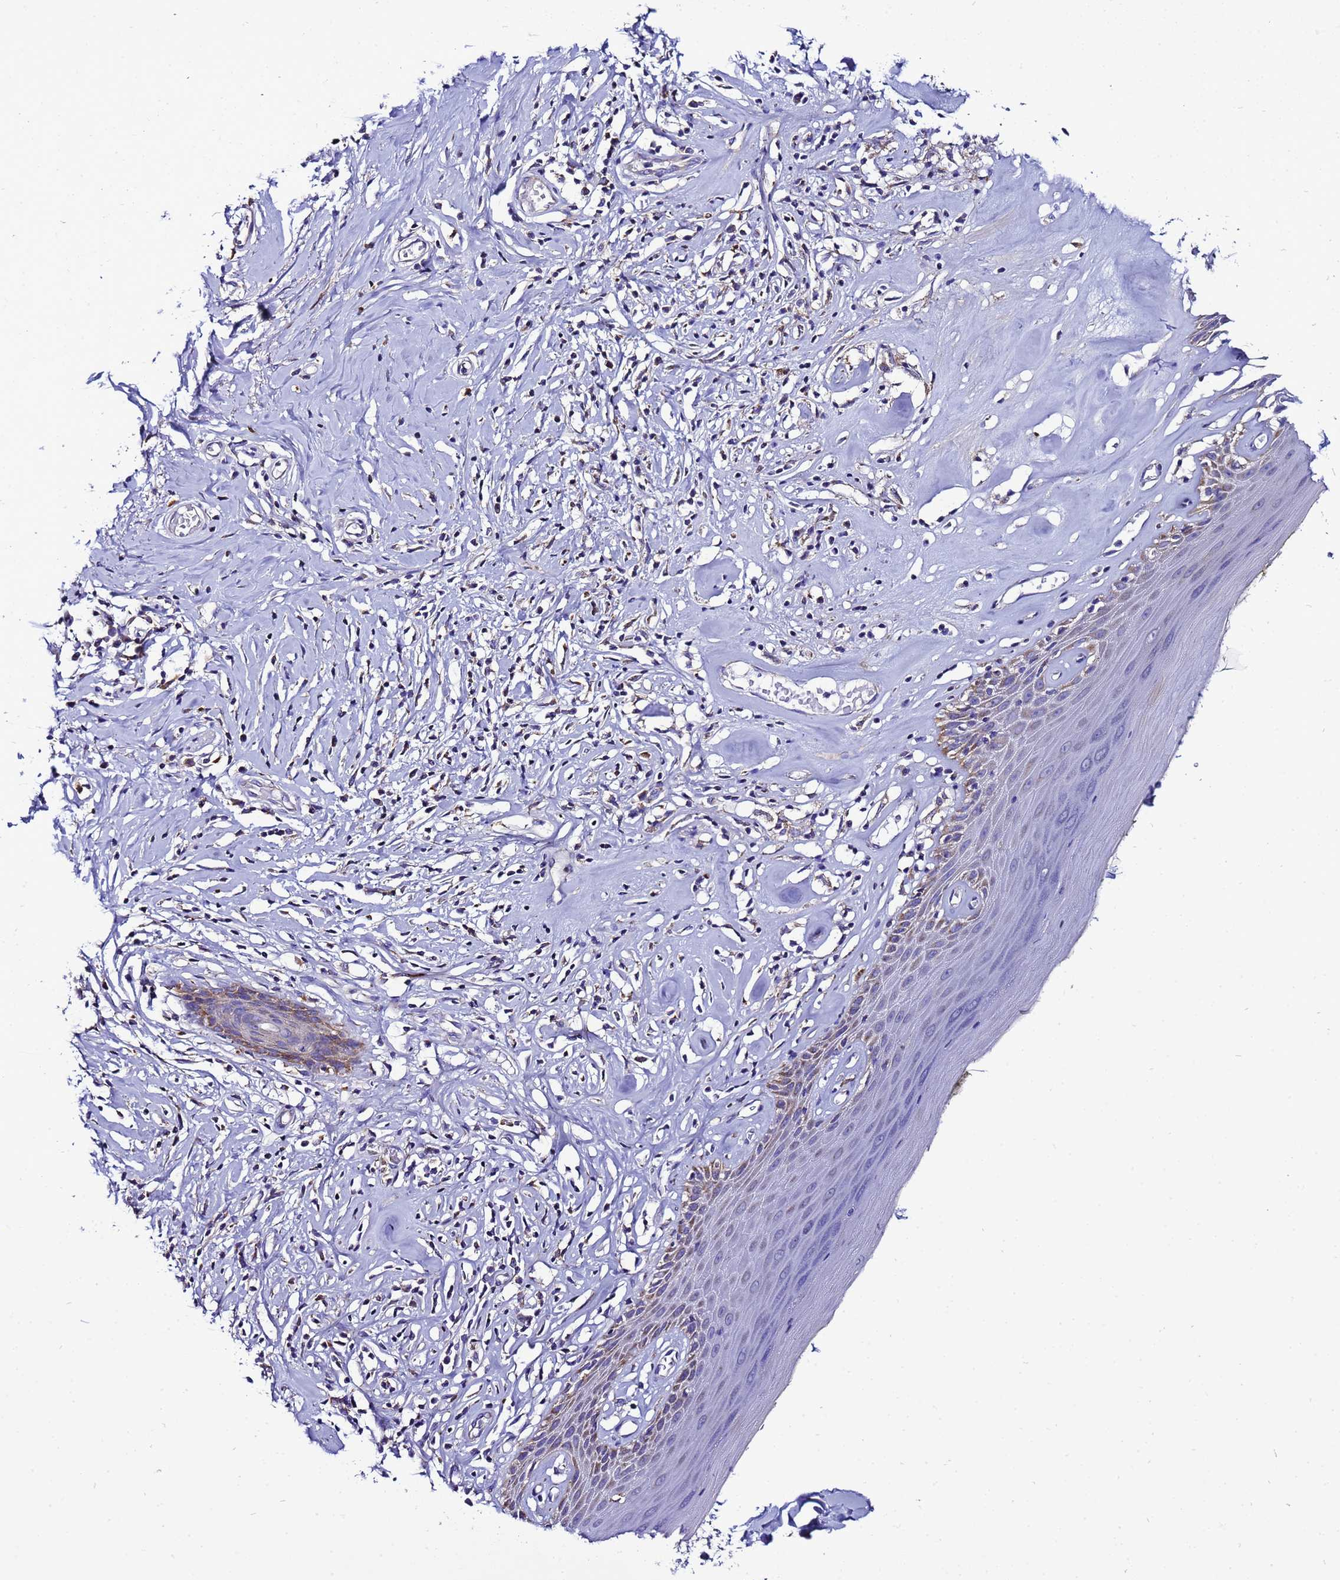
{"staining": {"intensity": "moderate", "quantity": "<25%", "location": "cytoplasmic/membranous"}, "tissue": "skin", "cell_type": "Epidermal cells", "image_type": "normal", "snomed": [{"axis": "morphology", "description": "Normal tissue, NOS"}, {"axis": "morphology", "description": "Inflammation, NOS"}, {"axis": "topography", "description": "Vulva"}], "caption": "This micrograph exhibits normal skin stained with IHC to label a protein in brown. The cytoplasmic/membranous of epidermal cells show moderate positivity for the protein. Nuclei are counter-stained blue.", "gene": "HIGD2A", "patient": {"sex": "female", "age": 84}}